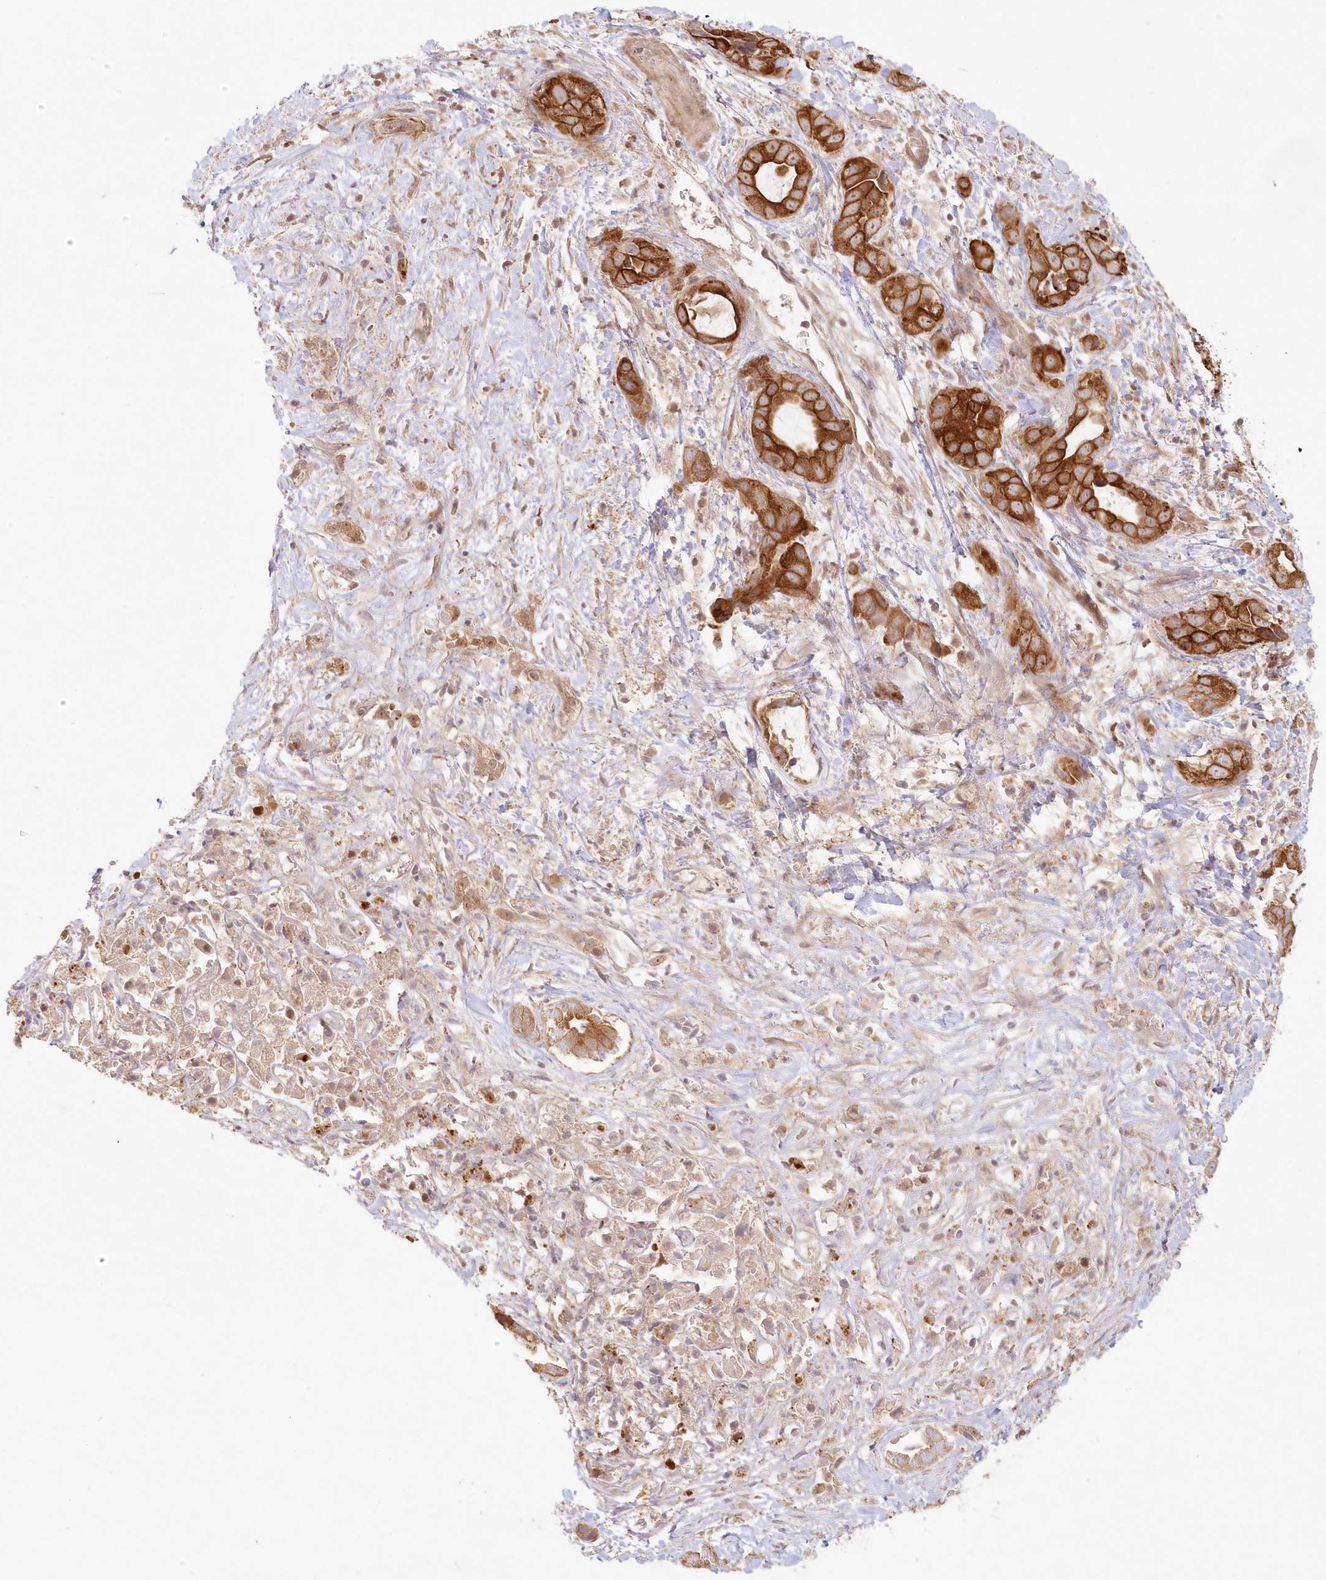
{"staining": {"intensity": "strong", "quantity": ">75%", "location": "cytoplasmic/membranous"}, "tissue": "liver cancer", "cell_type": "Tumor cells", "image_type": "cancer", "snomed": [{"axis": "morphology", "description": "Cholangiocarcinoma"}, {"axis": "topography", "description": "Liver"}], "caption": "An IHC image of tumor tissue is shown. Protein staining in brown labels strong cytoplasmic/membranous positivity in cholangiocarcinoma (liver) within tumor cells.", "gene": "KIAA0232", "patient": {"sex": "female", "age": 52}}